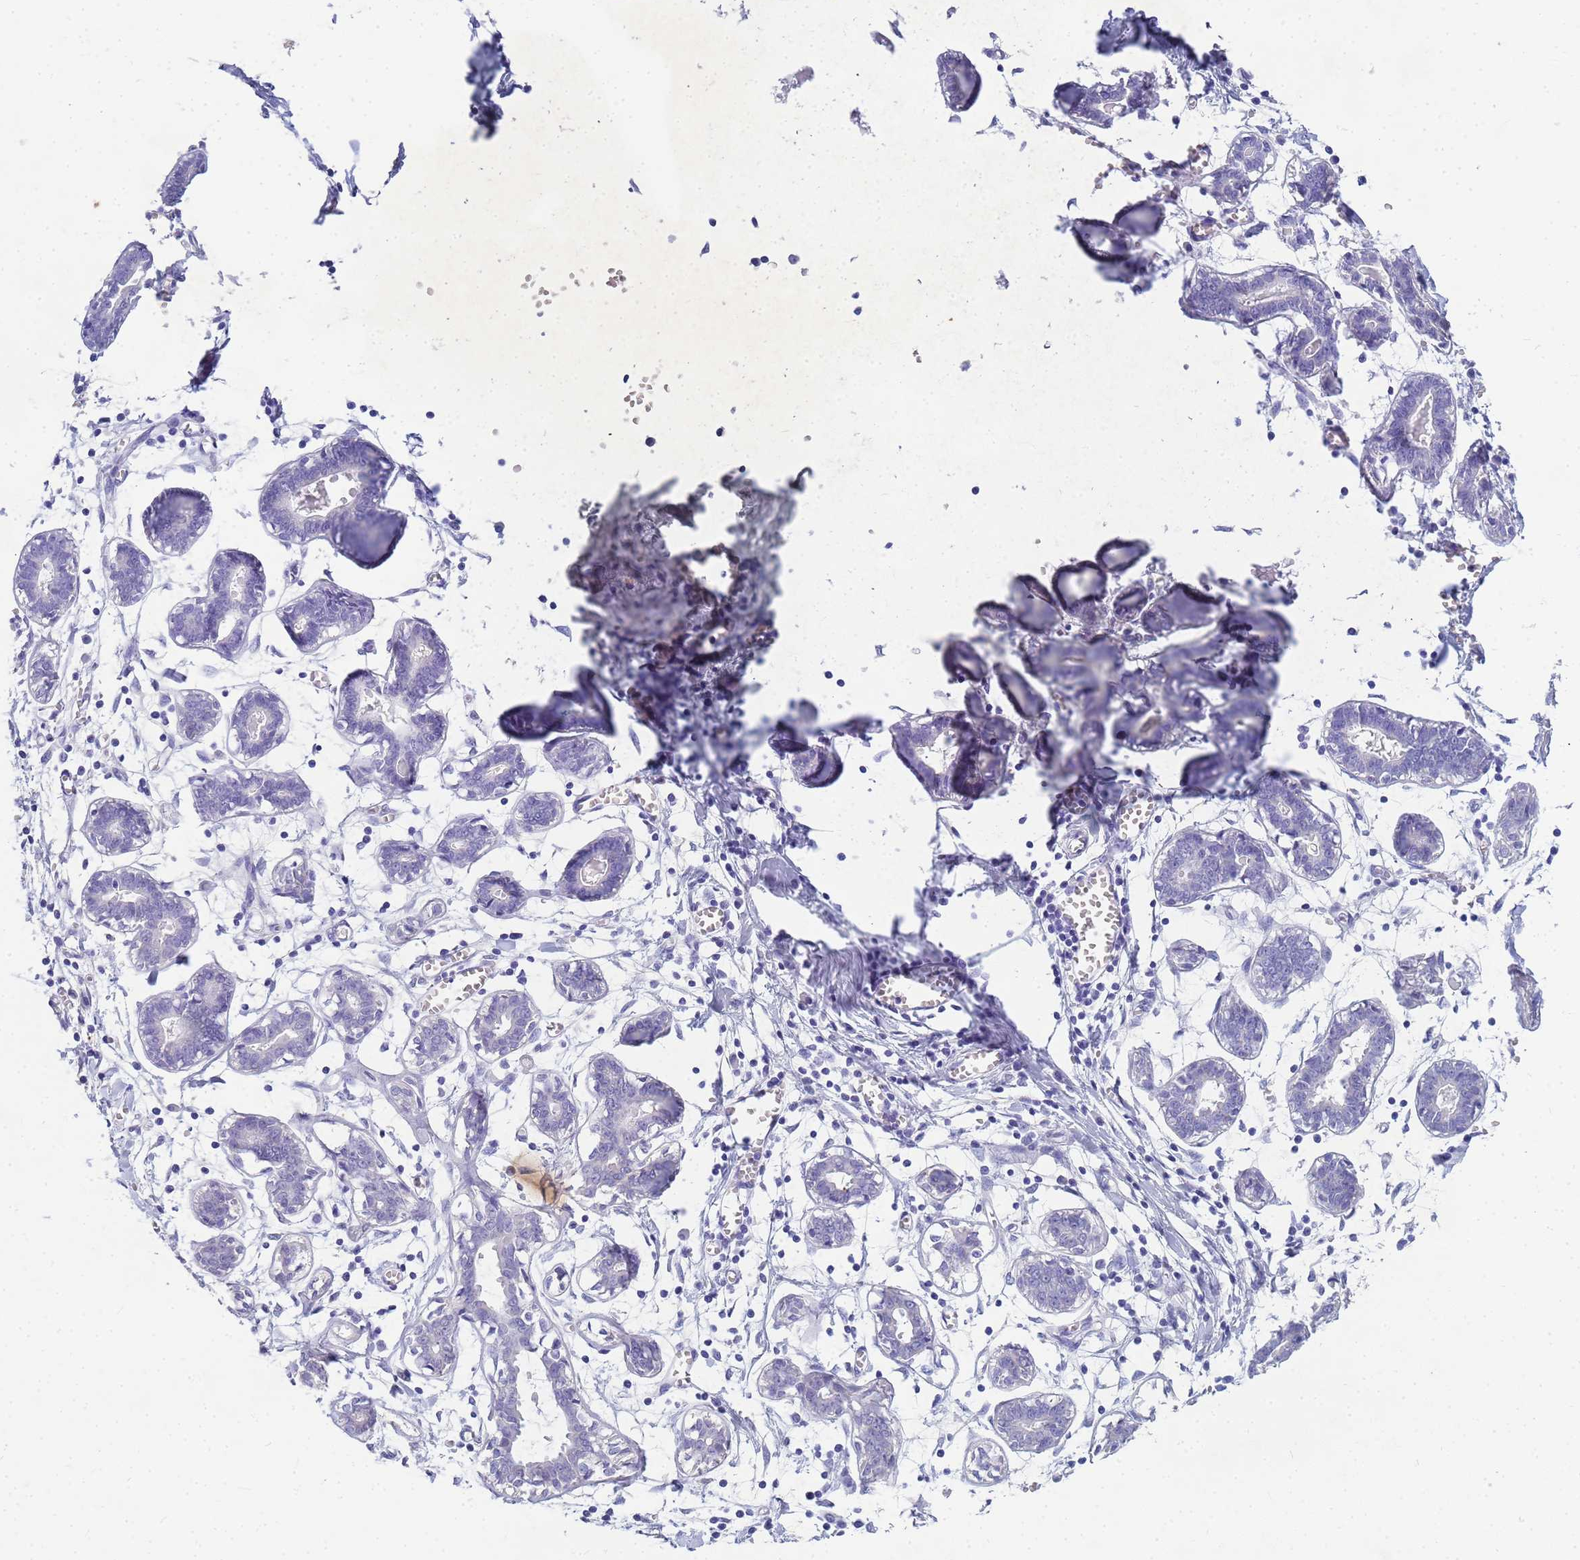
{"staining": {"intensity": "negative", "quantity": "none", "location": "none"}, "tissue": "breast", "cell_type": "Adipocytes", "image_type": "normal", "snomed": [{"axis": "morphology", "description": "Normal tissue, NOS"}, {"axis": "topography", "description": "Breast"}], "caption": "Immunohistochemistry of benign human breast displays no expression in adipocytes. The staining was performed using DAB to visualize the protein expression in brown, while the nuclei were stained in blue with hematoxylin (Magnification: 20x).", "gene": "B3GNT8", "patient": {"sex": "female", "age": 27}}